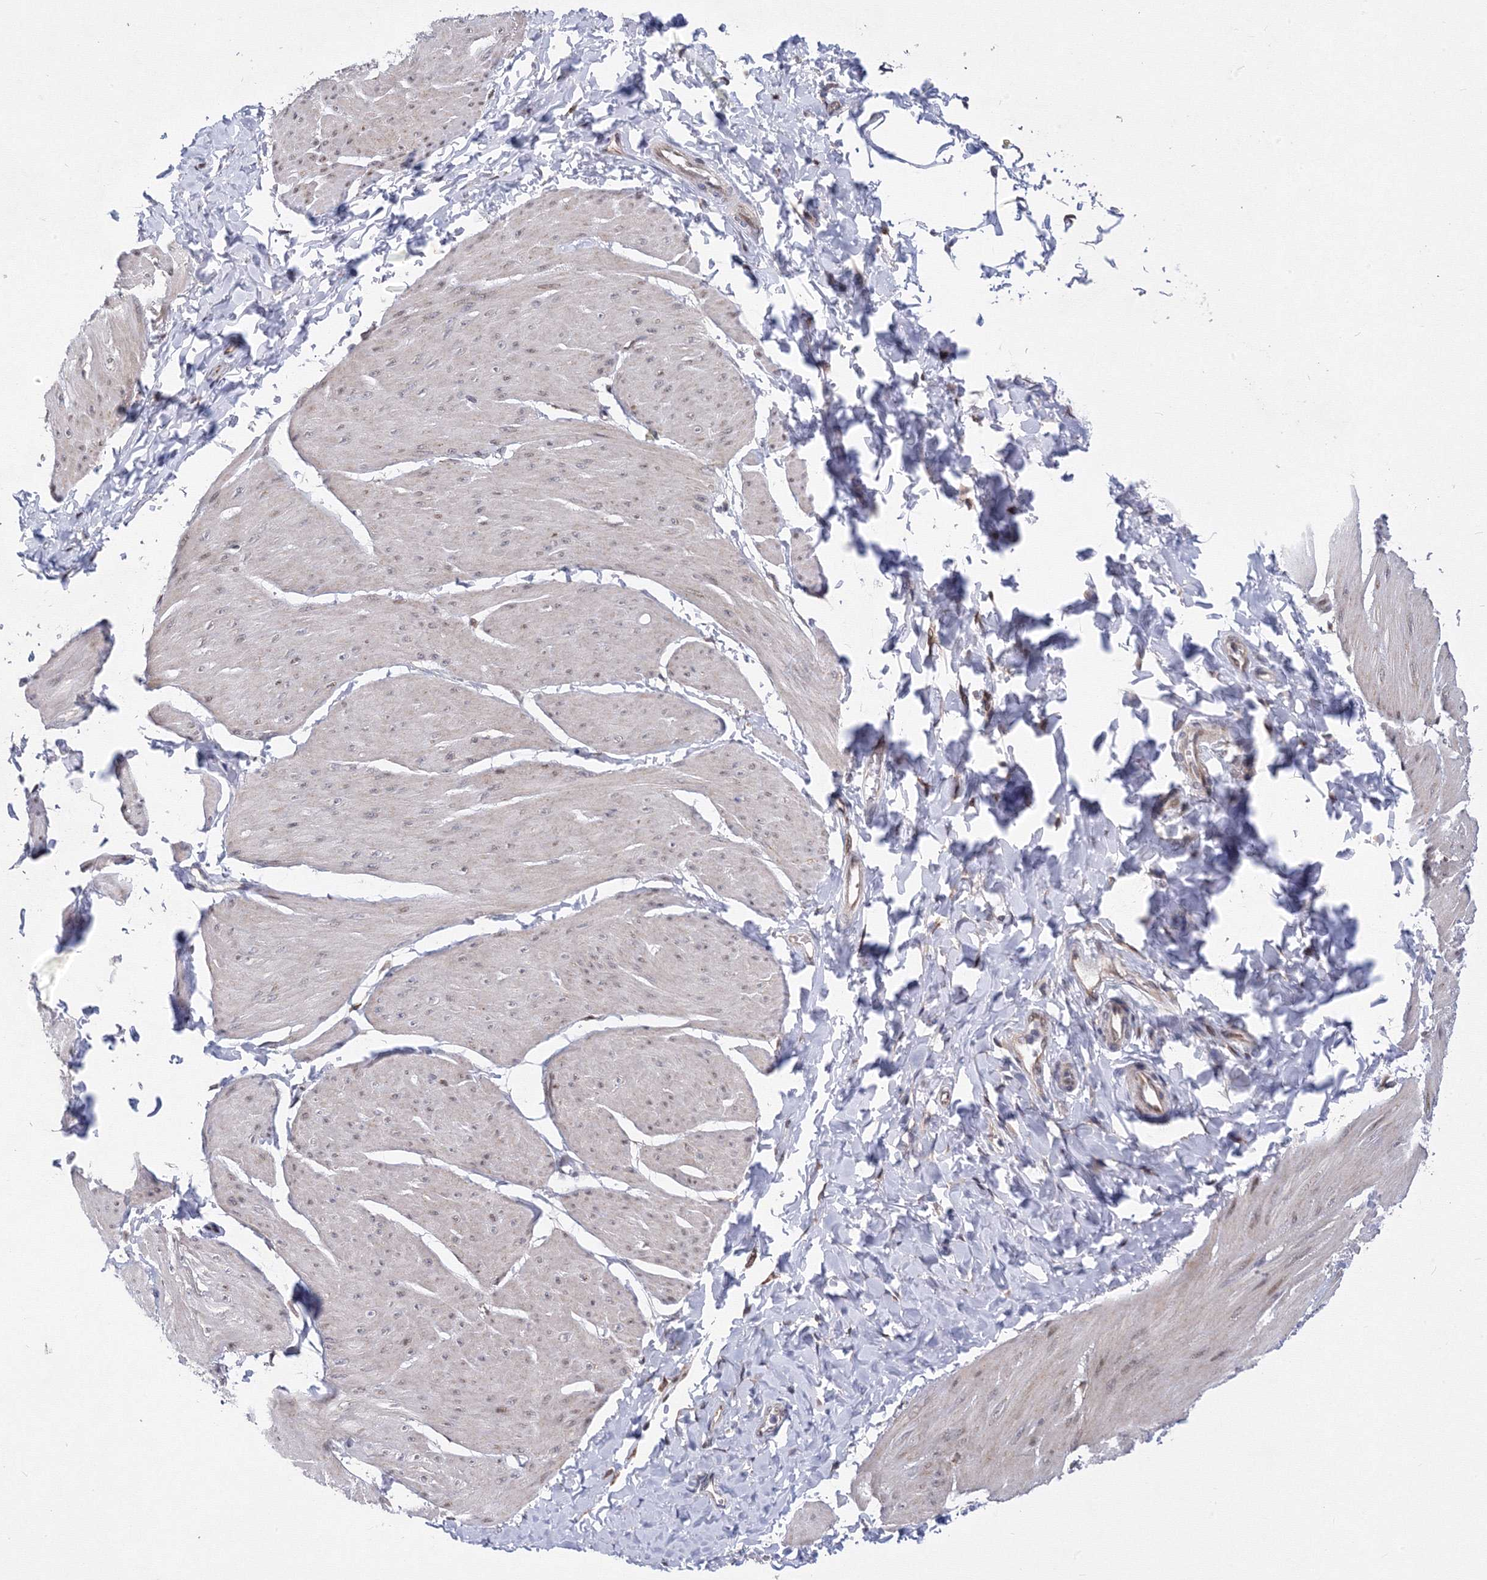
{"staining": {"intensity": "moderate", "quantity": "<25%", "location": "cytoplasmic/membranous,nuclear"}, "tissue": "smooth muscle", "cell_type": "Smooth muscle cells", "image_type": "normal", "snomed": [{"axis": "morphology", "description": "Urothelial carcinoma, High grade"}, {"axis": "topography", "description": "Urinary bladder"}], "caption": "High-magnification brightfield microscopy of unremarkable smooth muscle stained with DAB (brown) and counterstained with hematoxylin (blue). smooth muscle cells exhibit moderate cytoplasmic/membranous,nuclear staining is present in approximately<25% of cells.", "gene": "GPN1", "patient": {"sex": "male", "age": 46}}